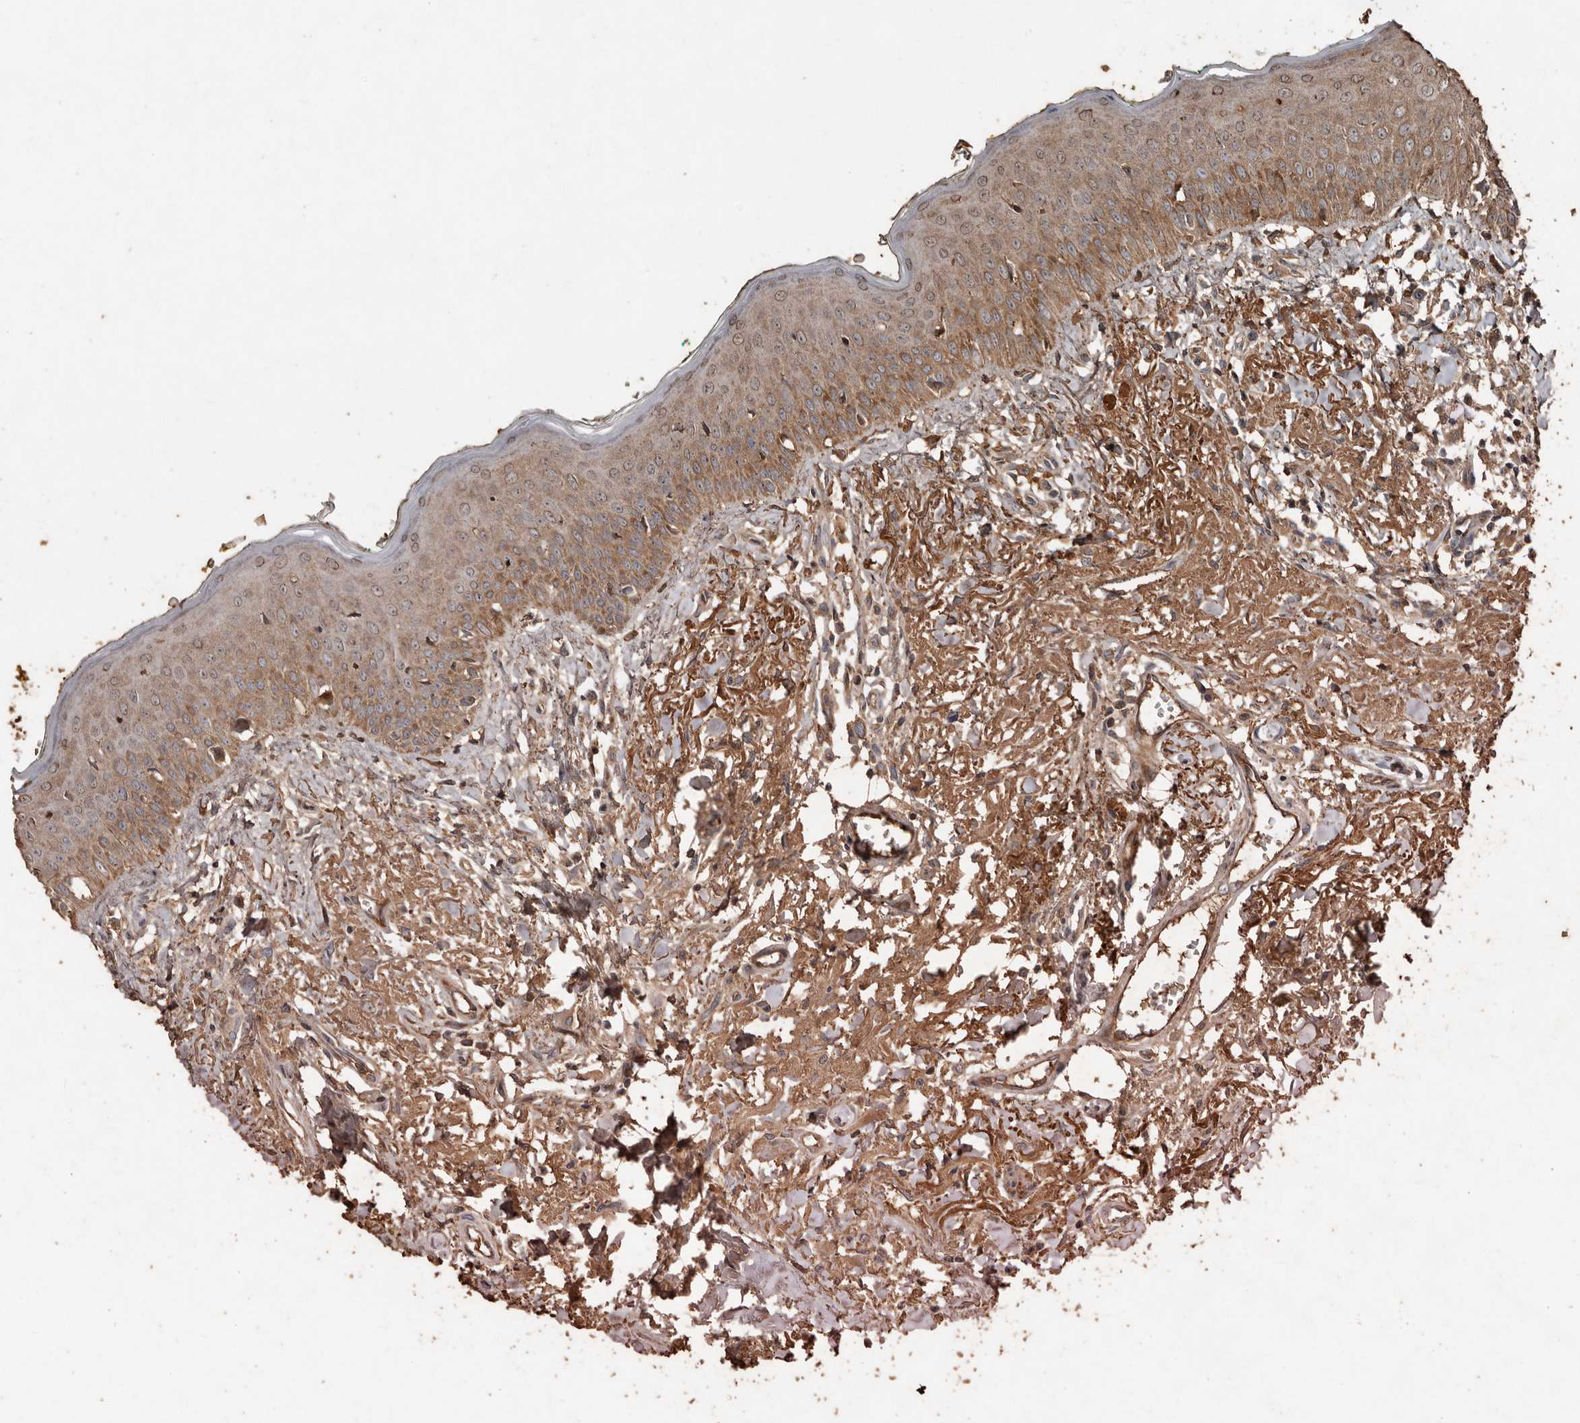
{"staining": {"intensity": "moderate", "quantity": ">75%", "location": "cytoplasmic/membranous"}, "tissue": "oral mucosa", "cell_type": "Squamous epithelial cells", "image_type": "normal", "snomed": [{"axis": "morphology", "description": "Normal tissue, NOS"}, {"axis": "topography", "description": "Oral tissue"}], "caption": "Human oral mucosa stained with a brown dye reveals moderate cytoplasmic/membranous positive positivity in about >75% of squamous epithelial cells.", "gene": "RANBP17", "patient": {"sex": "female", "age": 70}}